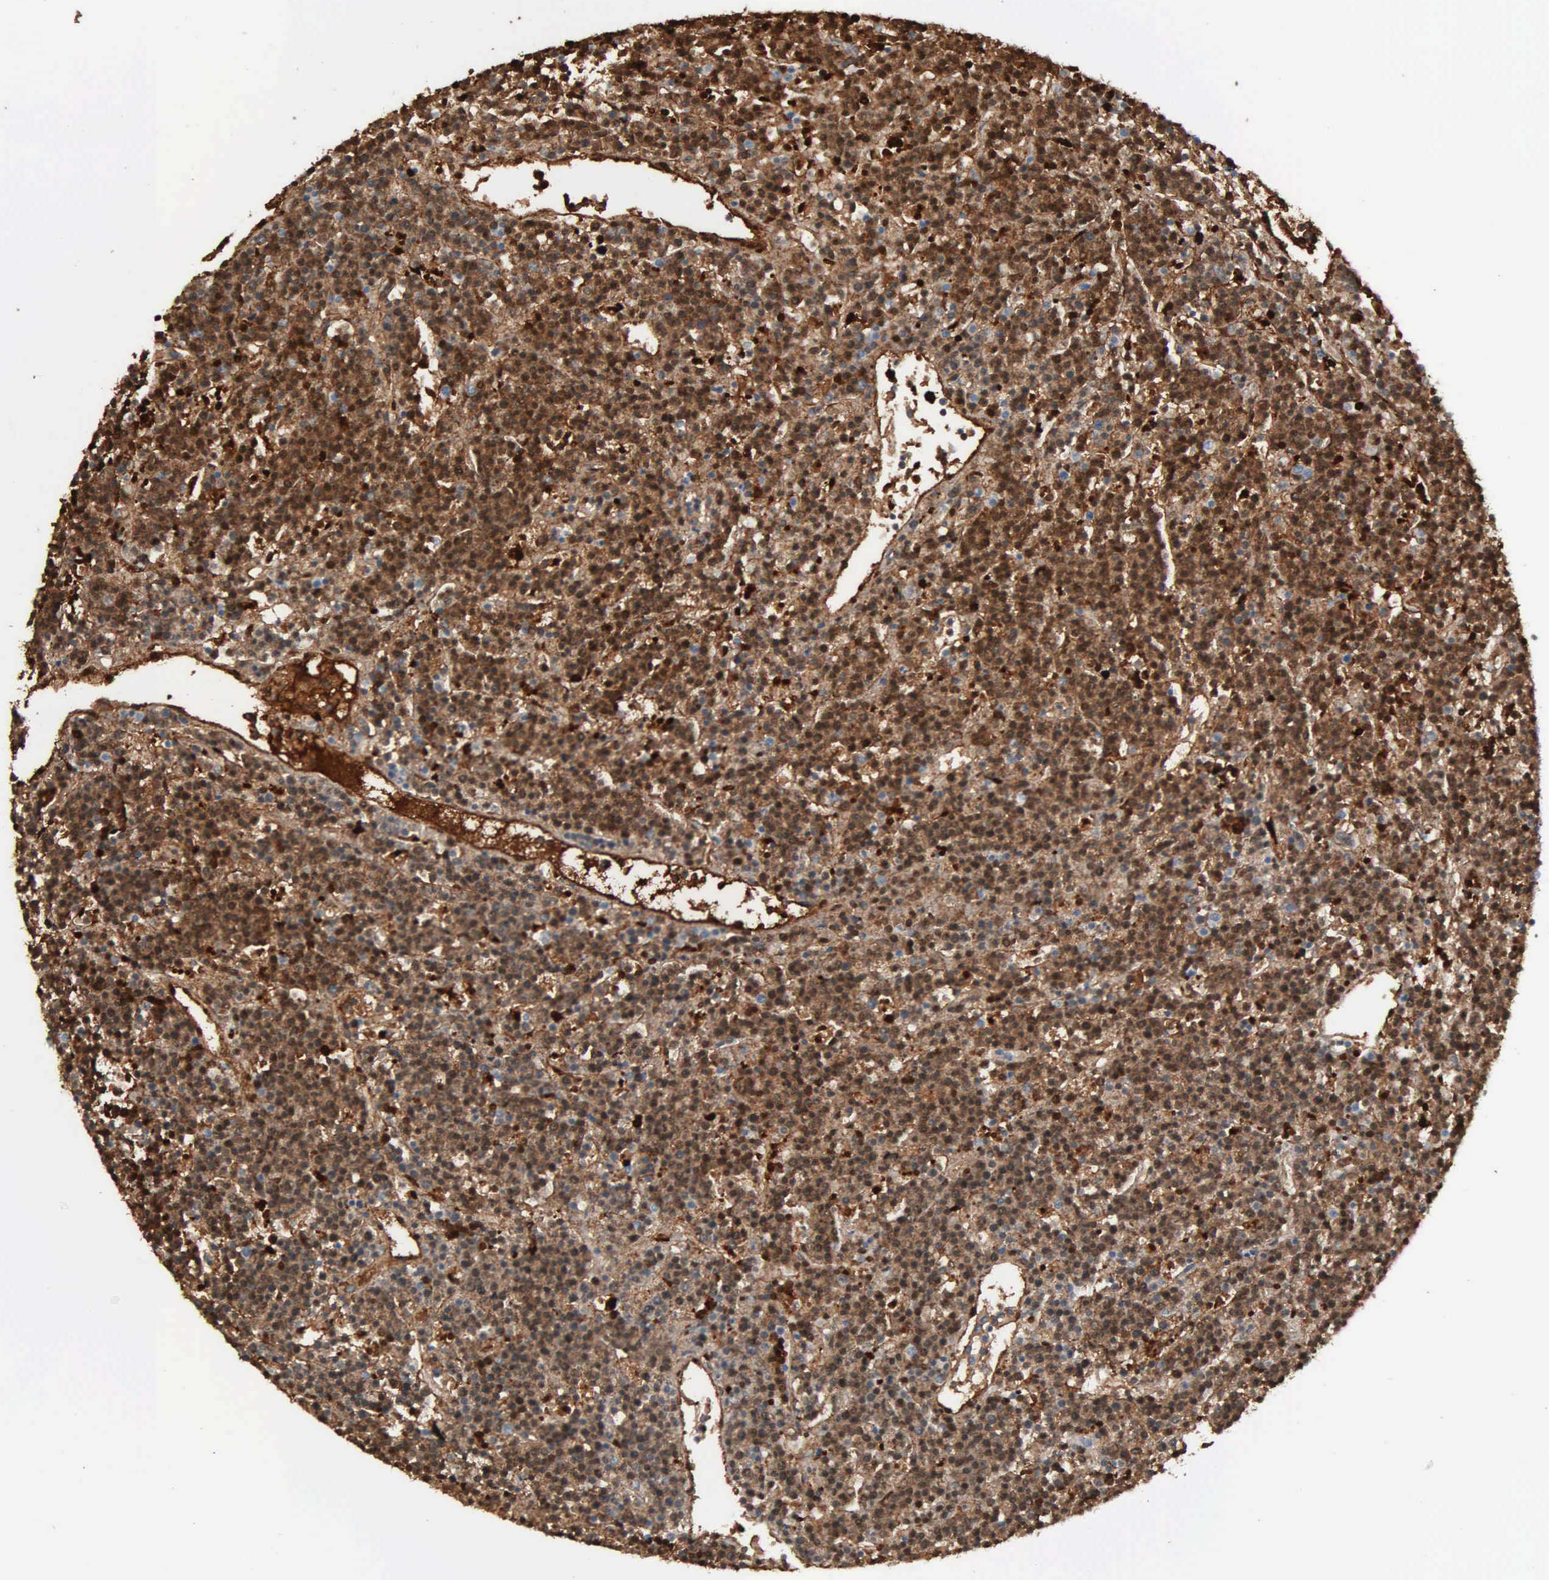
{"staining": {"intensity": "moderate", "quantity": "<25%", "location": "cytoplasmic/membranous"}, "tissue": "lymphoma", "cell_type": "Tumor cells", "image_type": "cancer", "snomed": [{"axis": "morphology", "description": "Malignant lymphoma, non-Hodgkin's type, High grade"}, {"axis": "topography", "description": "Ovary"}], "caption": "A brown stain shows moderate cytoplasmic/membranous staining of a protein in human lymphoma tumor cells.", "gene": "FN1", "patient": {"sex": "female", "age": 56}}